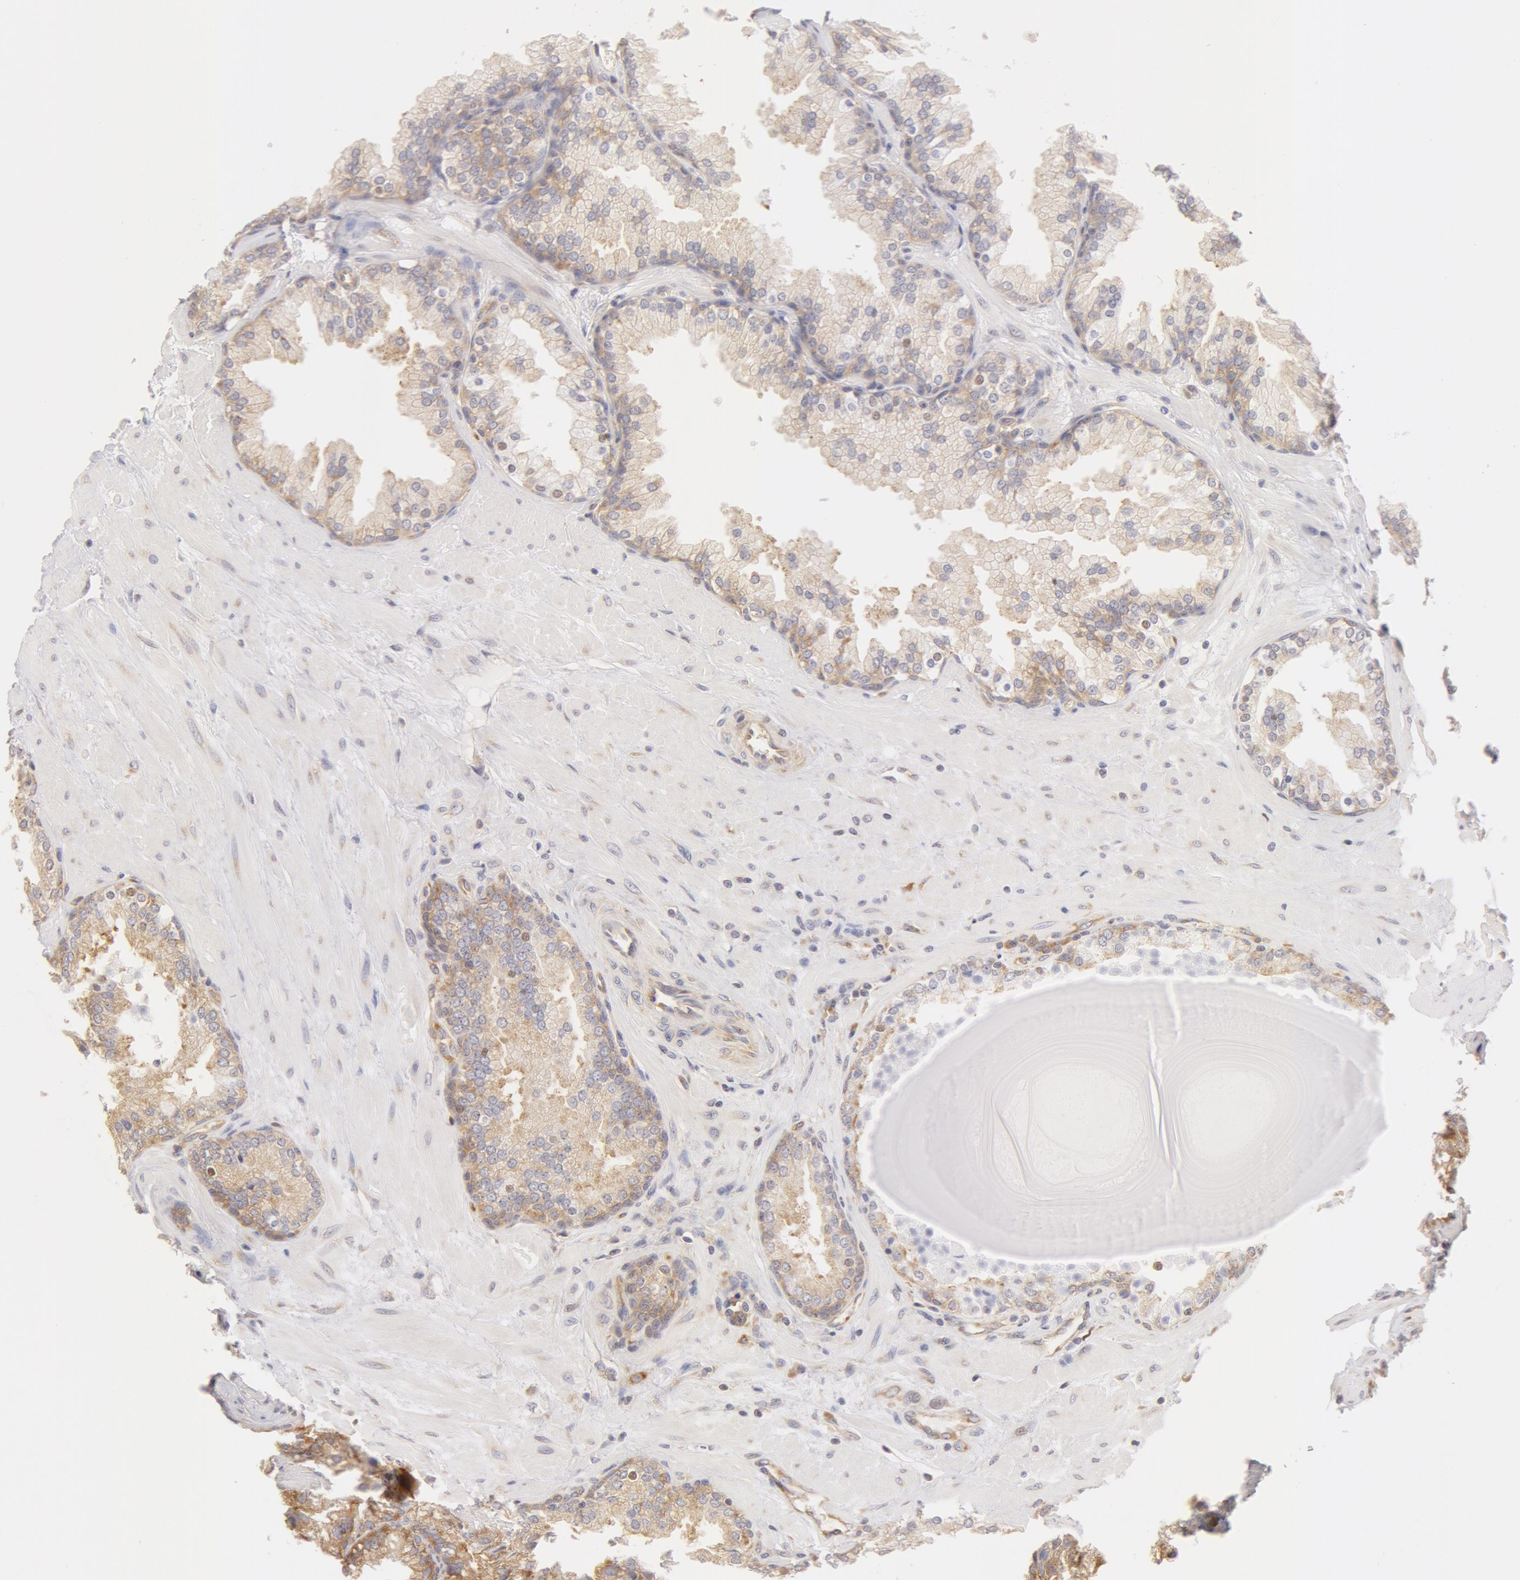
{"staining": {"intensity": "negative", "quantity": "none", "location": "none"}, "tissue": "prostate", "cell_type": "Glandular cells", "image_type": "normal", "snomed": [{"axis": "morphology", "description": "Normal tissue, NOS"}, {"axis": "topography", "description": "Prostate"}], "caption": "A micrograph of human prostate is negative for staining in glandular cells. (DAB immunohistochemistry with hematoxylin counter stain).", "gene": "DDX3X", "patient": {"sex": "male", "age": 51}}